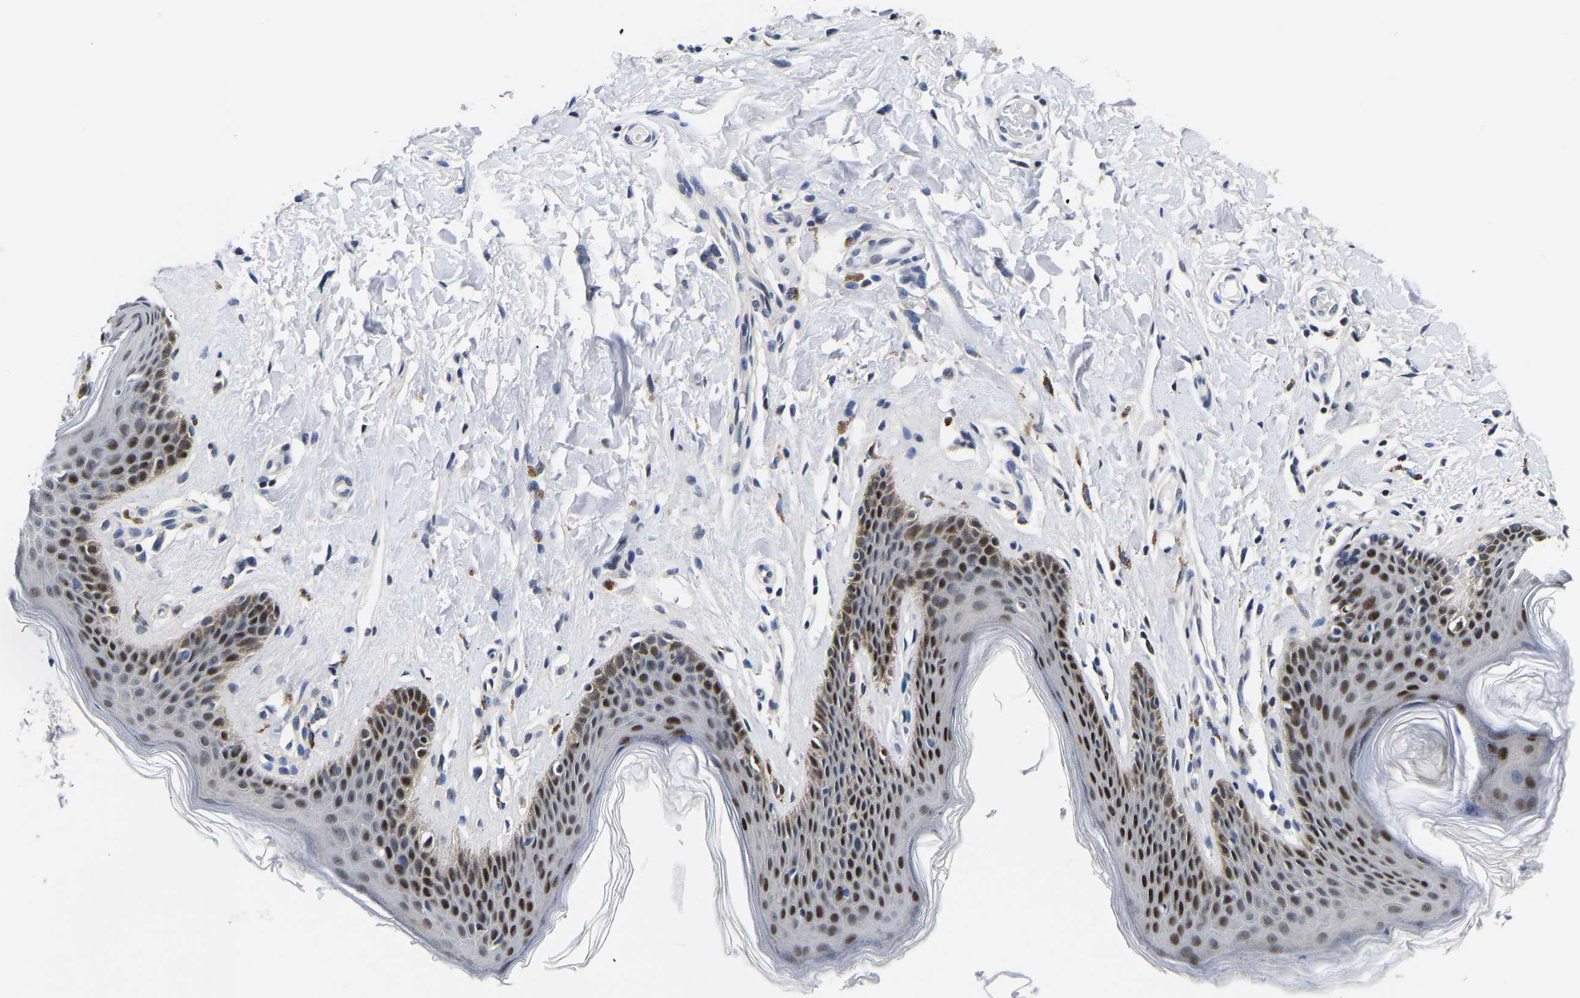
{"staining": {"intensity": "strong", "quantity": "25%-75%", "location": "nuclear"}, "tissue": "skin", "cell_type": "Epidermal cells", "image_type": "normal", "snomed": [{"axis": "morphology", "description": "Normal tissue, NOS"}, {"axis": "topography", "description": "Vulva"}], "caption": "Benign skin was stained to show a protein in brown. There is high levels of strong nuclear expression in about 25%-75% of epidermal cells. (brown staining indicates protein expression, while blue staining denotes nuclei).", "gene": "PTRHD1", "patient": {"sex": "female", "age": 66}}